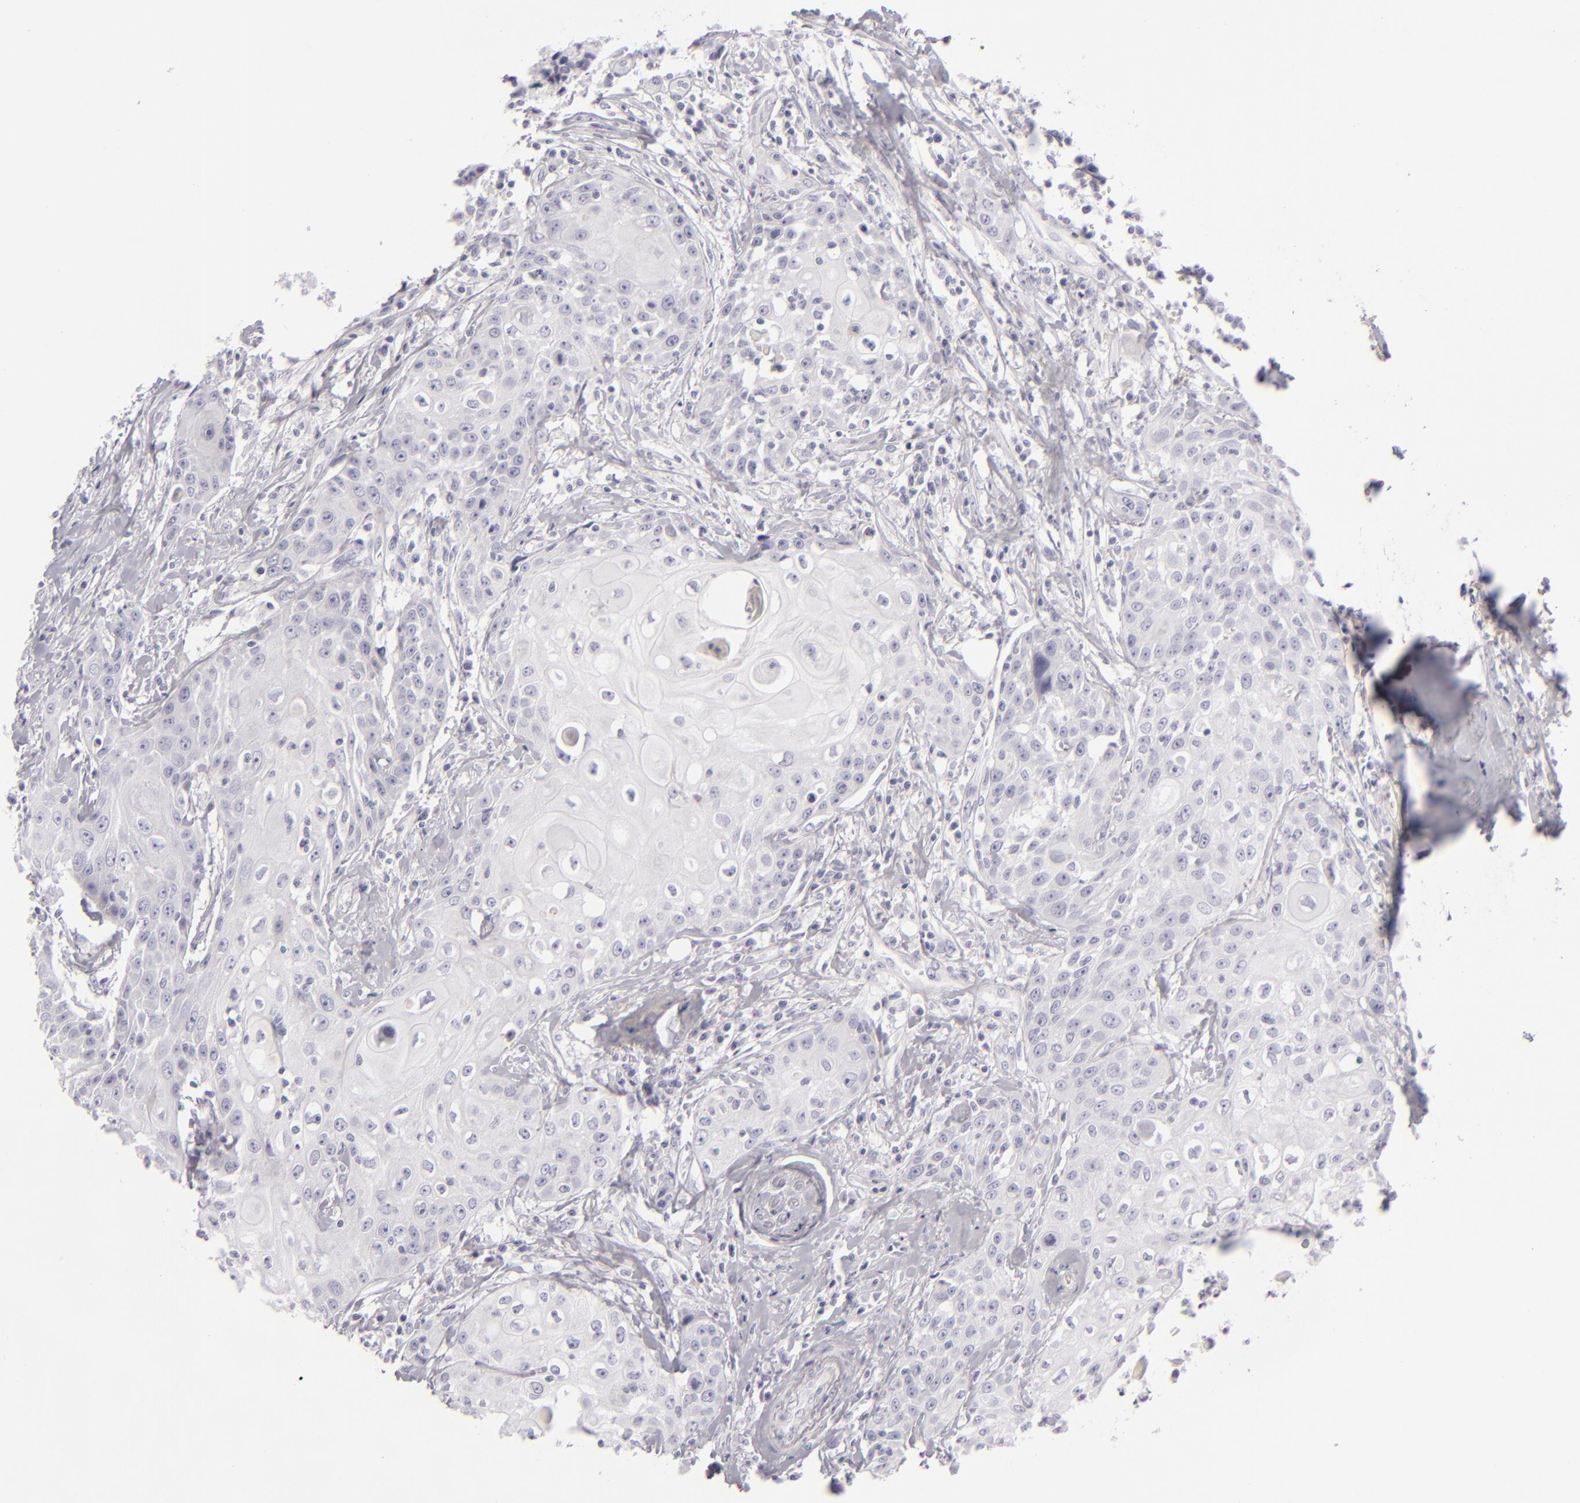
{"staining": {"intensity": "negative", "quantity": "none", "location": "none"}, "tissue": "head and neck cancer", "cell_type": "Tumor cells", "image_type": "cancer", "snomed": [{"axis": "morphology", "description": "Squamous cell carcinoma, NOS"}, {"axis": "topography", "description": "Oral tissue"}, {"axis": "topography", "description": "Head-Neck"}], "caption": "Head and neck cancer (squamous cell carcinoma) stained for a protein using immunohistochemistry (IHC) demonstrates no staining tumor cells.", "gene": "CDX2", "patient": {"sex": "female", "age": 82}}